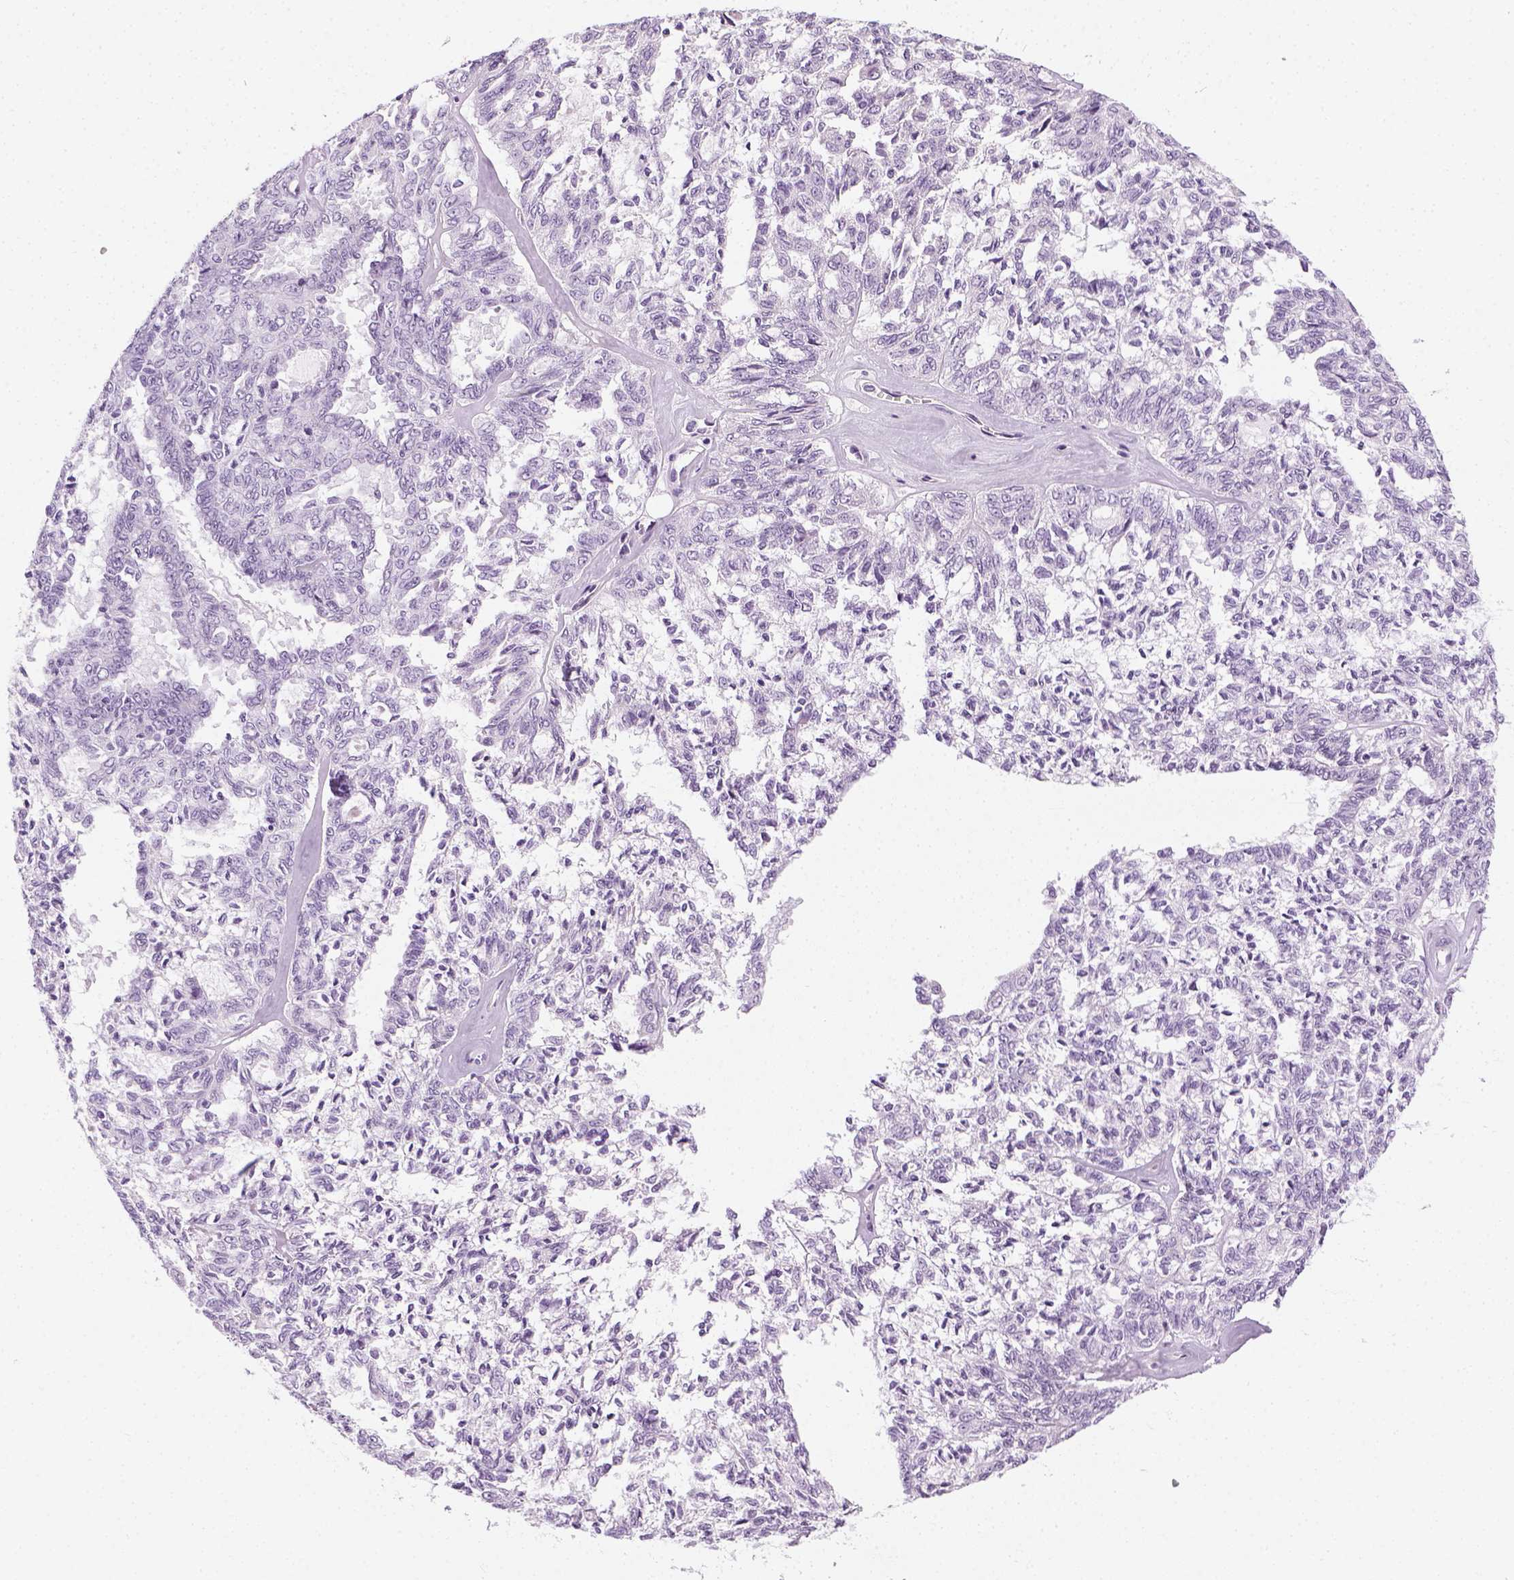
{"staining": {"intensity": "negative", "quantity": "none", "location": "none"}, "tissue": "ovarian cancer", "cell_type": "Tumor cells", "image_type": "cancer", "snomed": [{"axis": "morphology", "description": "Cystadenocarcinoma, serous, NOS"}, {"axis": "topography", "description": "Ovary"}], "caption": "Image shows no significant protein positivity in tumor cells of serous cystadenocarcinoma (ovarian).", "gene": "LGSN", "patient": {"sex": "female", "age": 71}}